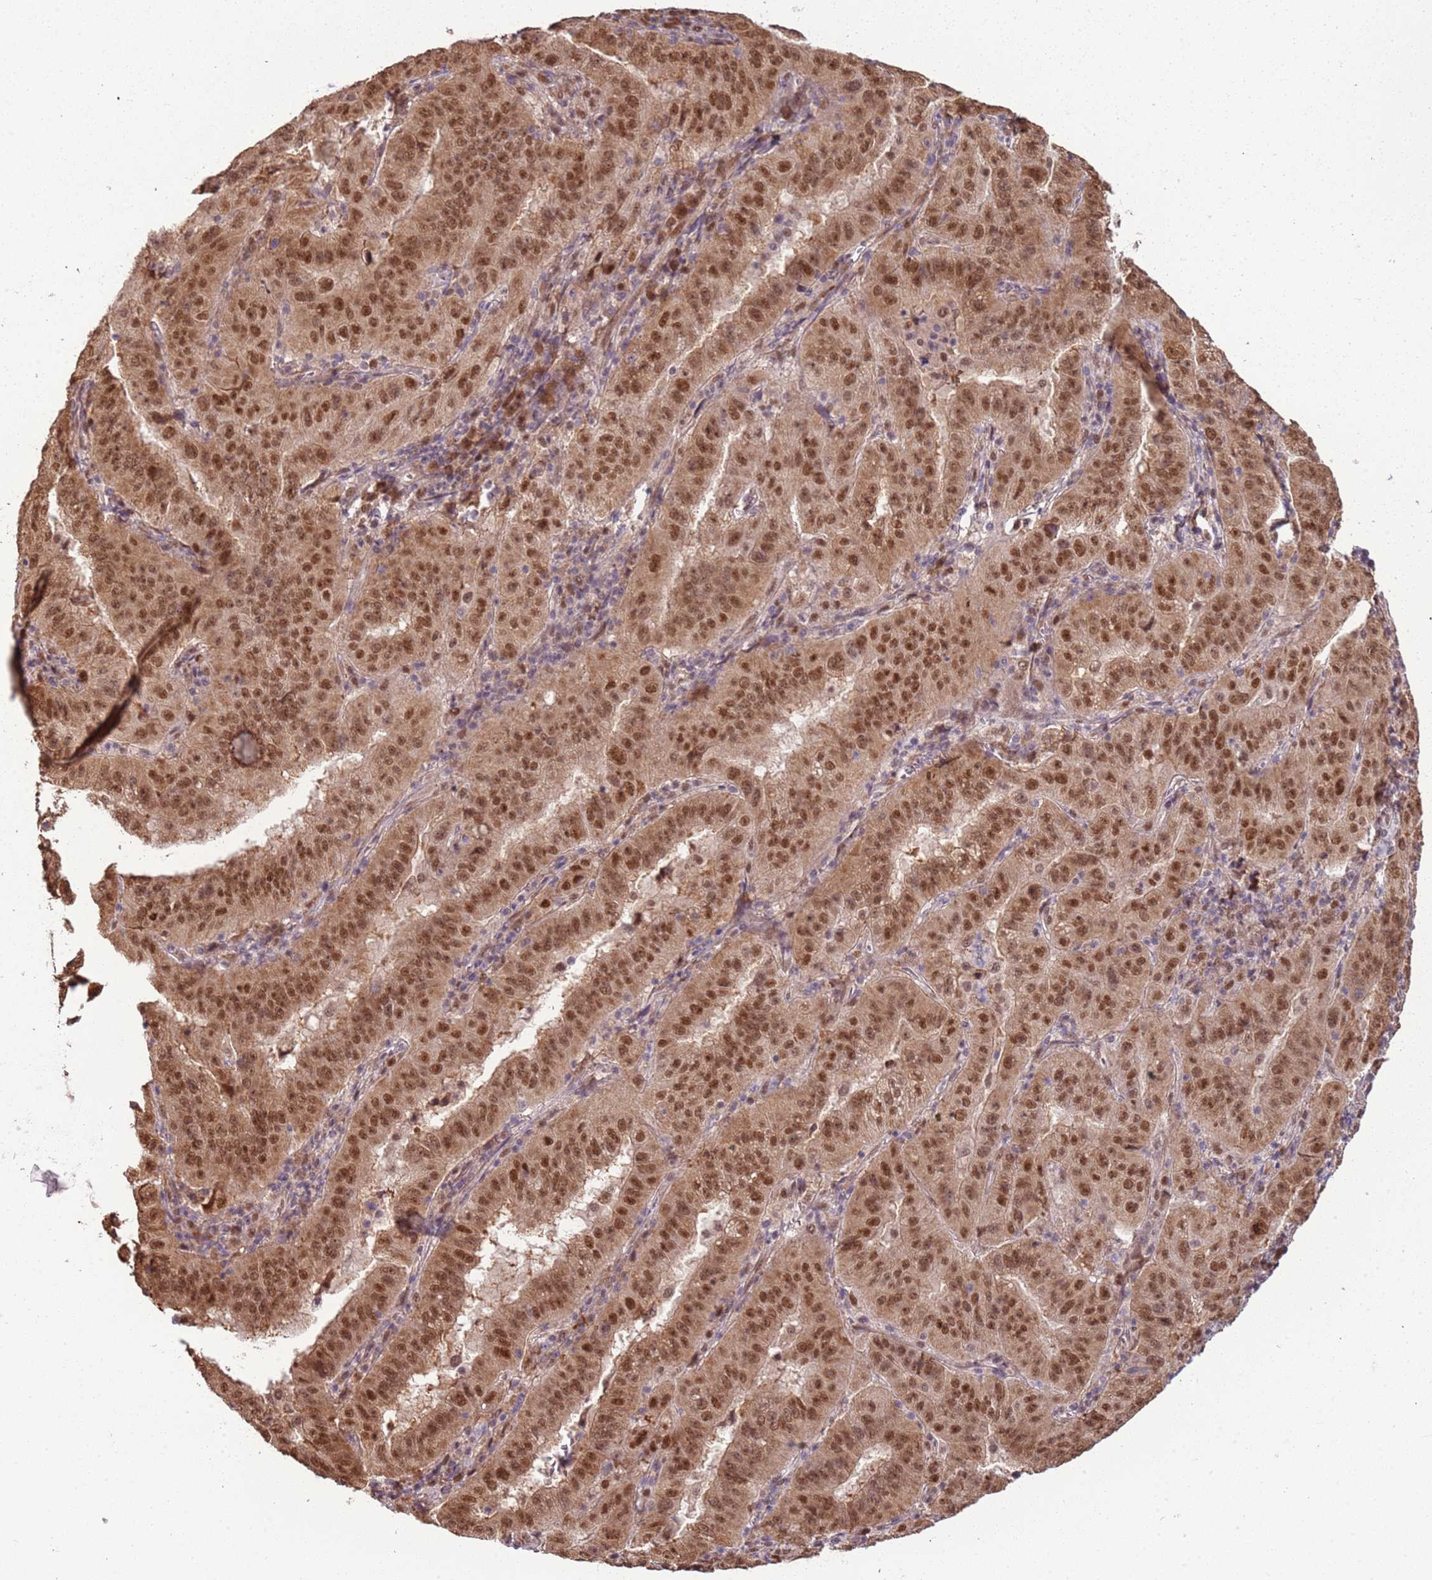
{"staining": {"intensity": "moderate", "quantity": ">75%", "location": "cytoplasmic/membranous,nuclear"}, "tissue": "pancreatic cancer", "cell_type": "Tumor cells", "image_type": "cancer", "snomed": [{"axis": "morphology", "description": "Adenocarcinoma, NOS"}, {"axis": "topography", "description": "Pancreas"}], "caption": "Pancreatic adenocarcinoma stained with immunohistochemistry (IHC) demonstrates moderate cytoplasmic/membranous and nuclear staining in approximately >75% of tumor cells.", "gene": "POLR3H", "patient": {"sex": "male", "age": 63}}